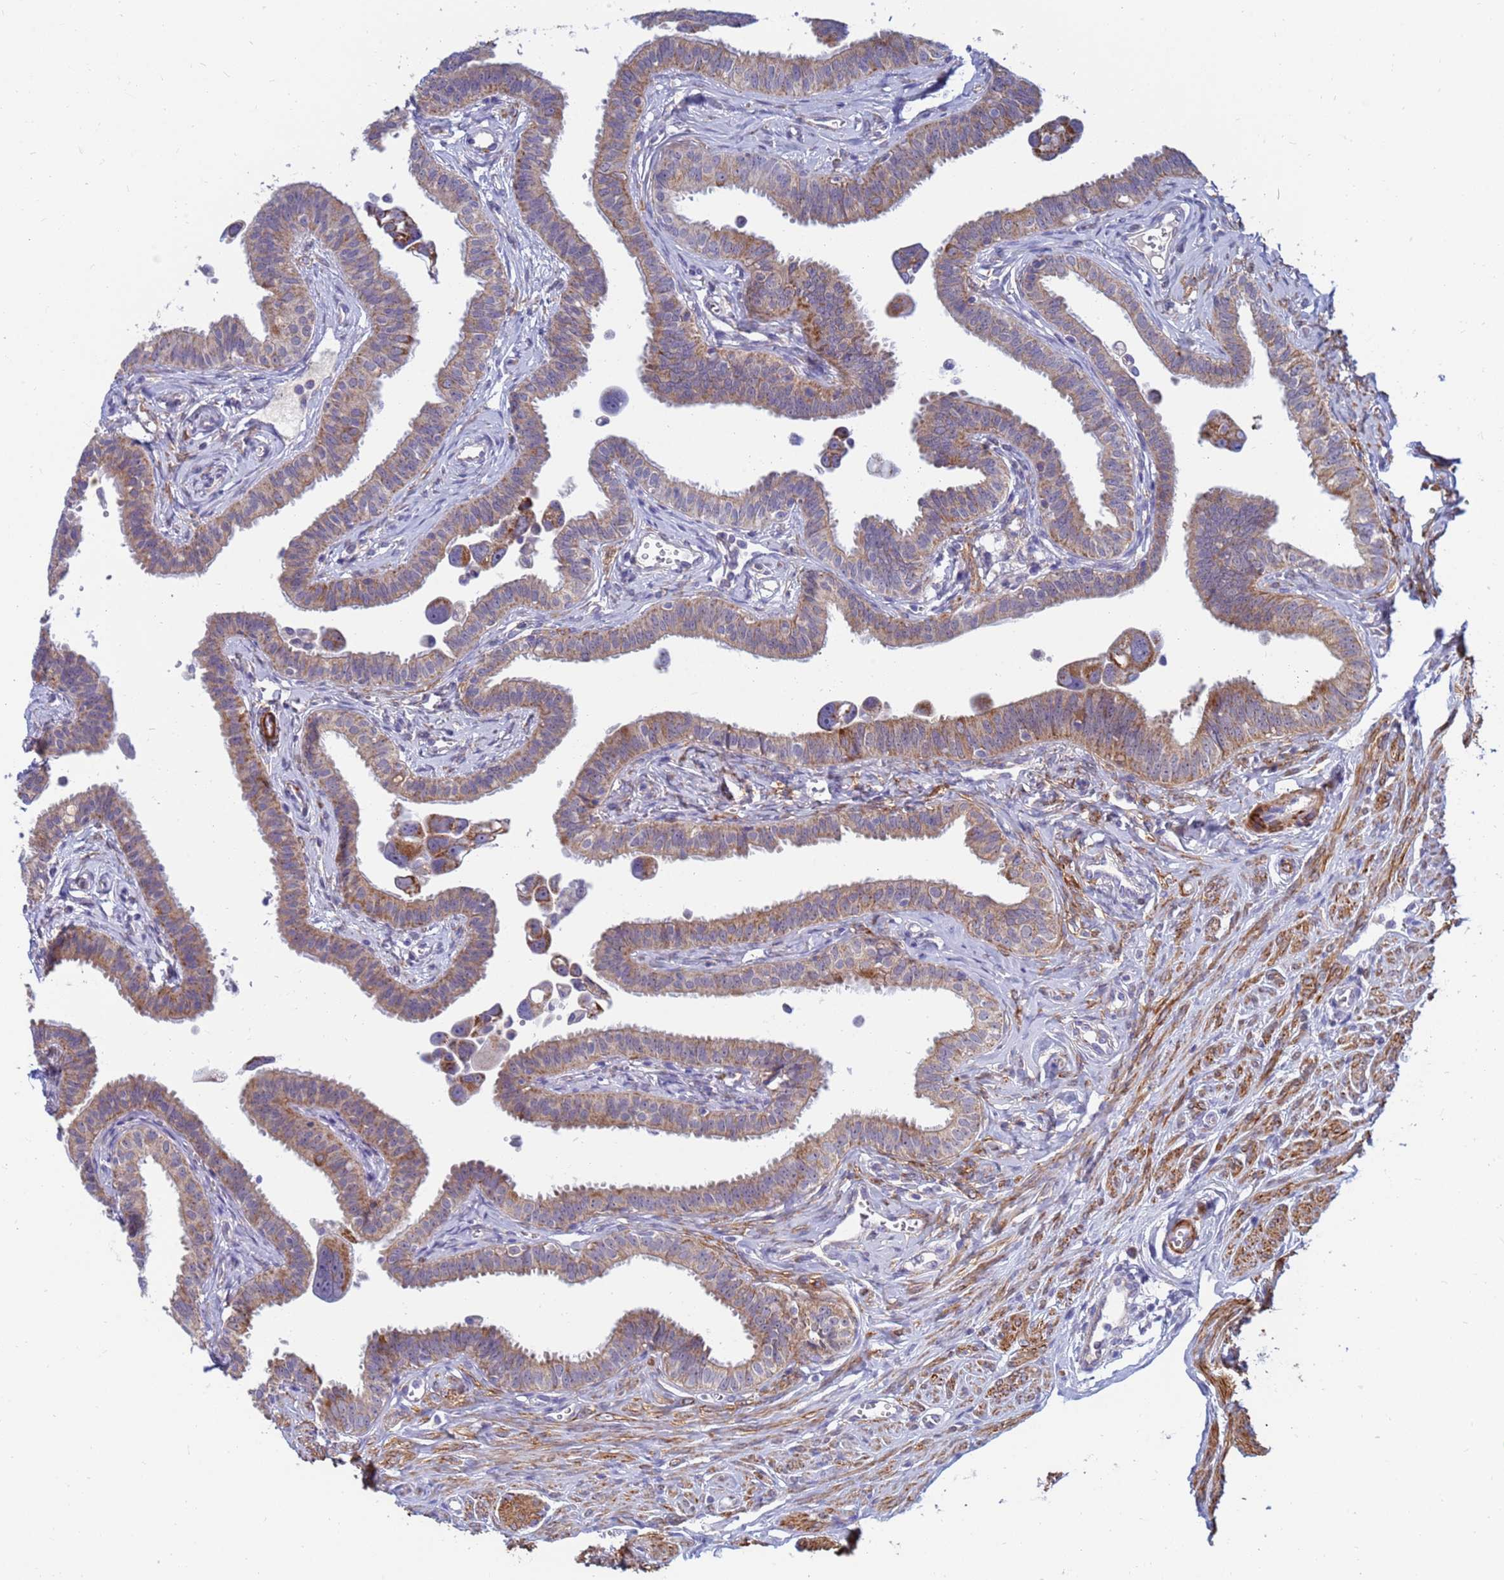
{"staining": {"intensity": "moderate", "quantity": ">75%", "location": "cytoplasmic/membranous"}, "tissue": "fallopian tube", "cell_type": "Glandular cells", "image_type": "normal", "snomed": [{"axis": "morphology", "description": "Normal tissue, NOS"}, {"axis": "morphology", "description": "Carcinoma, NOS"}, {"axis": "topography", "description": "Fallopian tube"}, {"axis": "topography", "description": "Ovary"}], "caption": "The micrograph shows staining of normal fallopian tube, revealing moderate cytoplasmic/membranous protein expression (brown color) within glandular cells. (IHC, brightfield microscopy, high magnification).", "gene": "SDR39U1", "patient": {"sex": "female", "age": 59}}